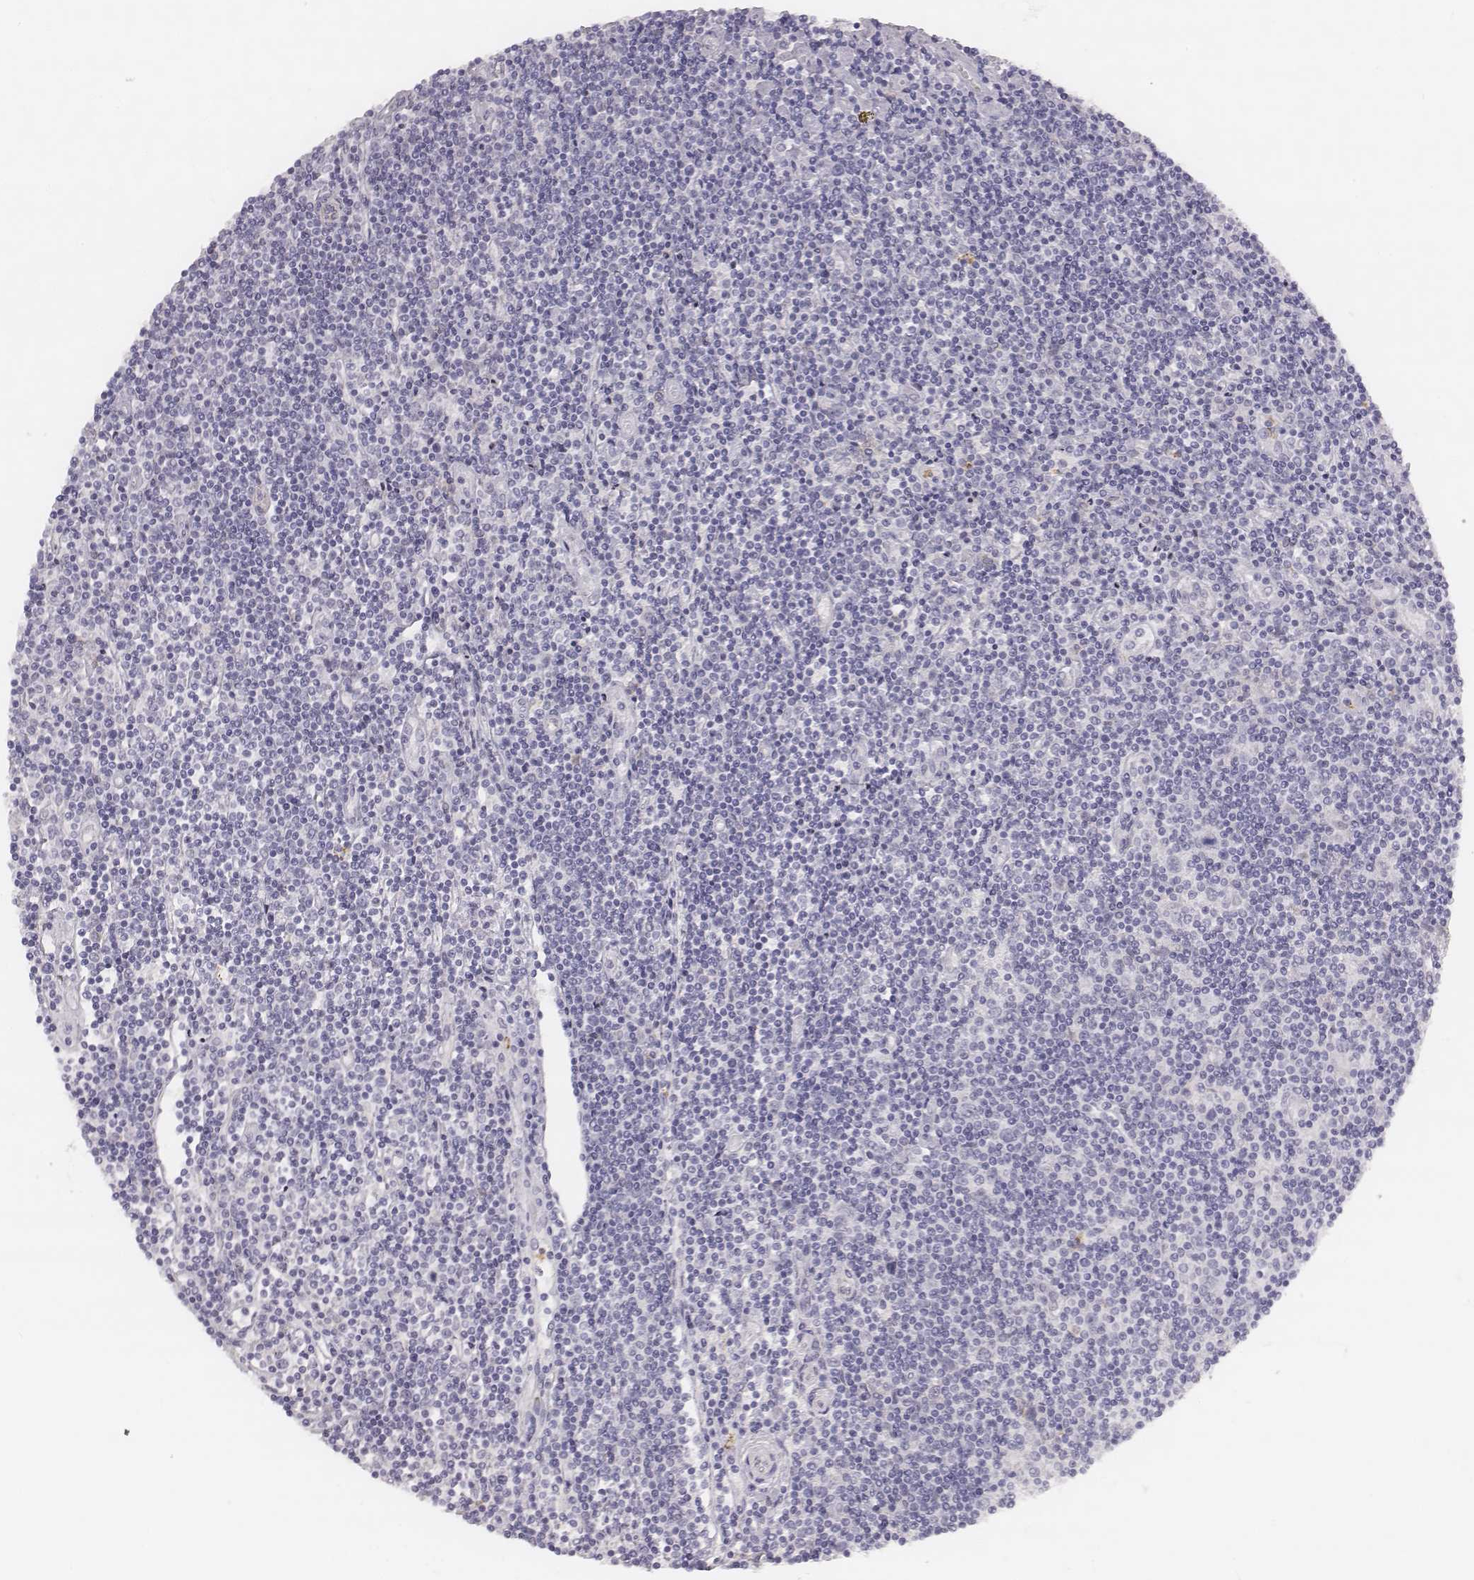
{"staining": {"intensity": "negative", "quantity": "none", "location": "none"}, "tissue": "lymphoma", "cell_type": "Tumor cells", "image_type": "cancer", "snomed": [{"axis": "morphology", "description": "Hodgkin's disease, NOS"}, {"axis": "topography", "description": "Lymph node"}], "caption": "High magnification brightfield microscopy of Hodgkin's disease stained with DAB (brown) and counterstained with hematoxylin (blue): tumor cells show no significant expression.", "gene": "KCNJ12", "patient": {"sex": "male", "age": 40}}